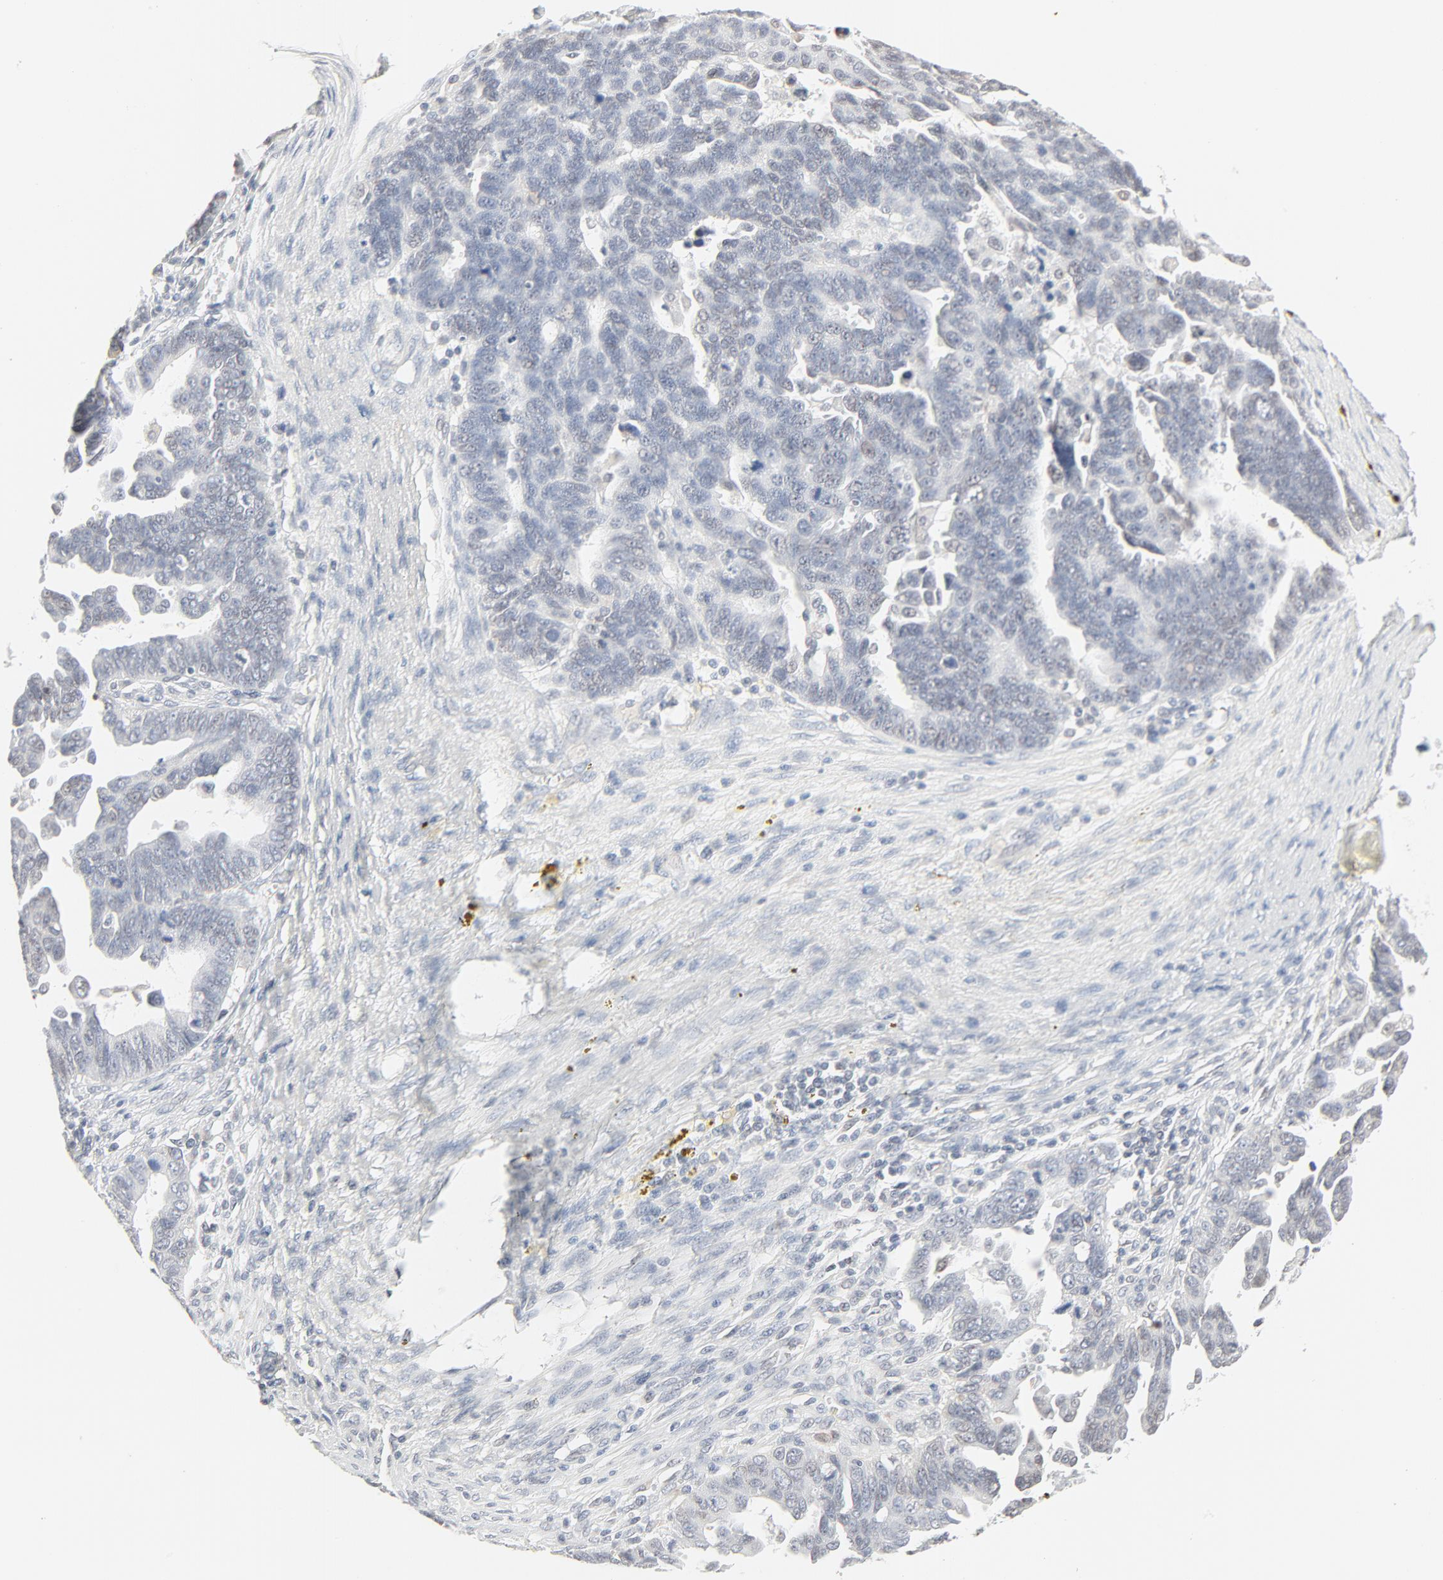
{"staining": {"intensity": "negative", "quantity": "none", "location": "none"}, "tissue": "ovarian cancer", "cell_type": "Tumor cells", "image_type": "cancer", "snomed": [{"axis": "morphology", "description": "Carcinoma, endometroid"}, {"axis": "morphology", "description": "Cystadenocarcinoma, serous, NOS"}, {"axis": "topography", "description": "Ovary"}], "caption": "Immunohistochemistry (IHC) of endometroid carcinoma (ovarian) reveals no positivity in tumor cells.", "gene": "MAD1L1", "patient": {"sex": "female", "age": 45}}